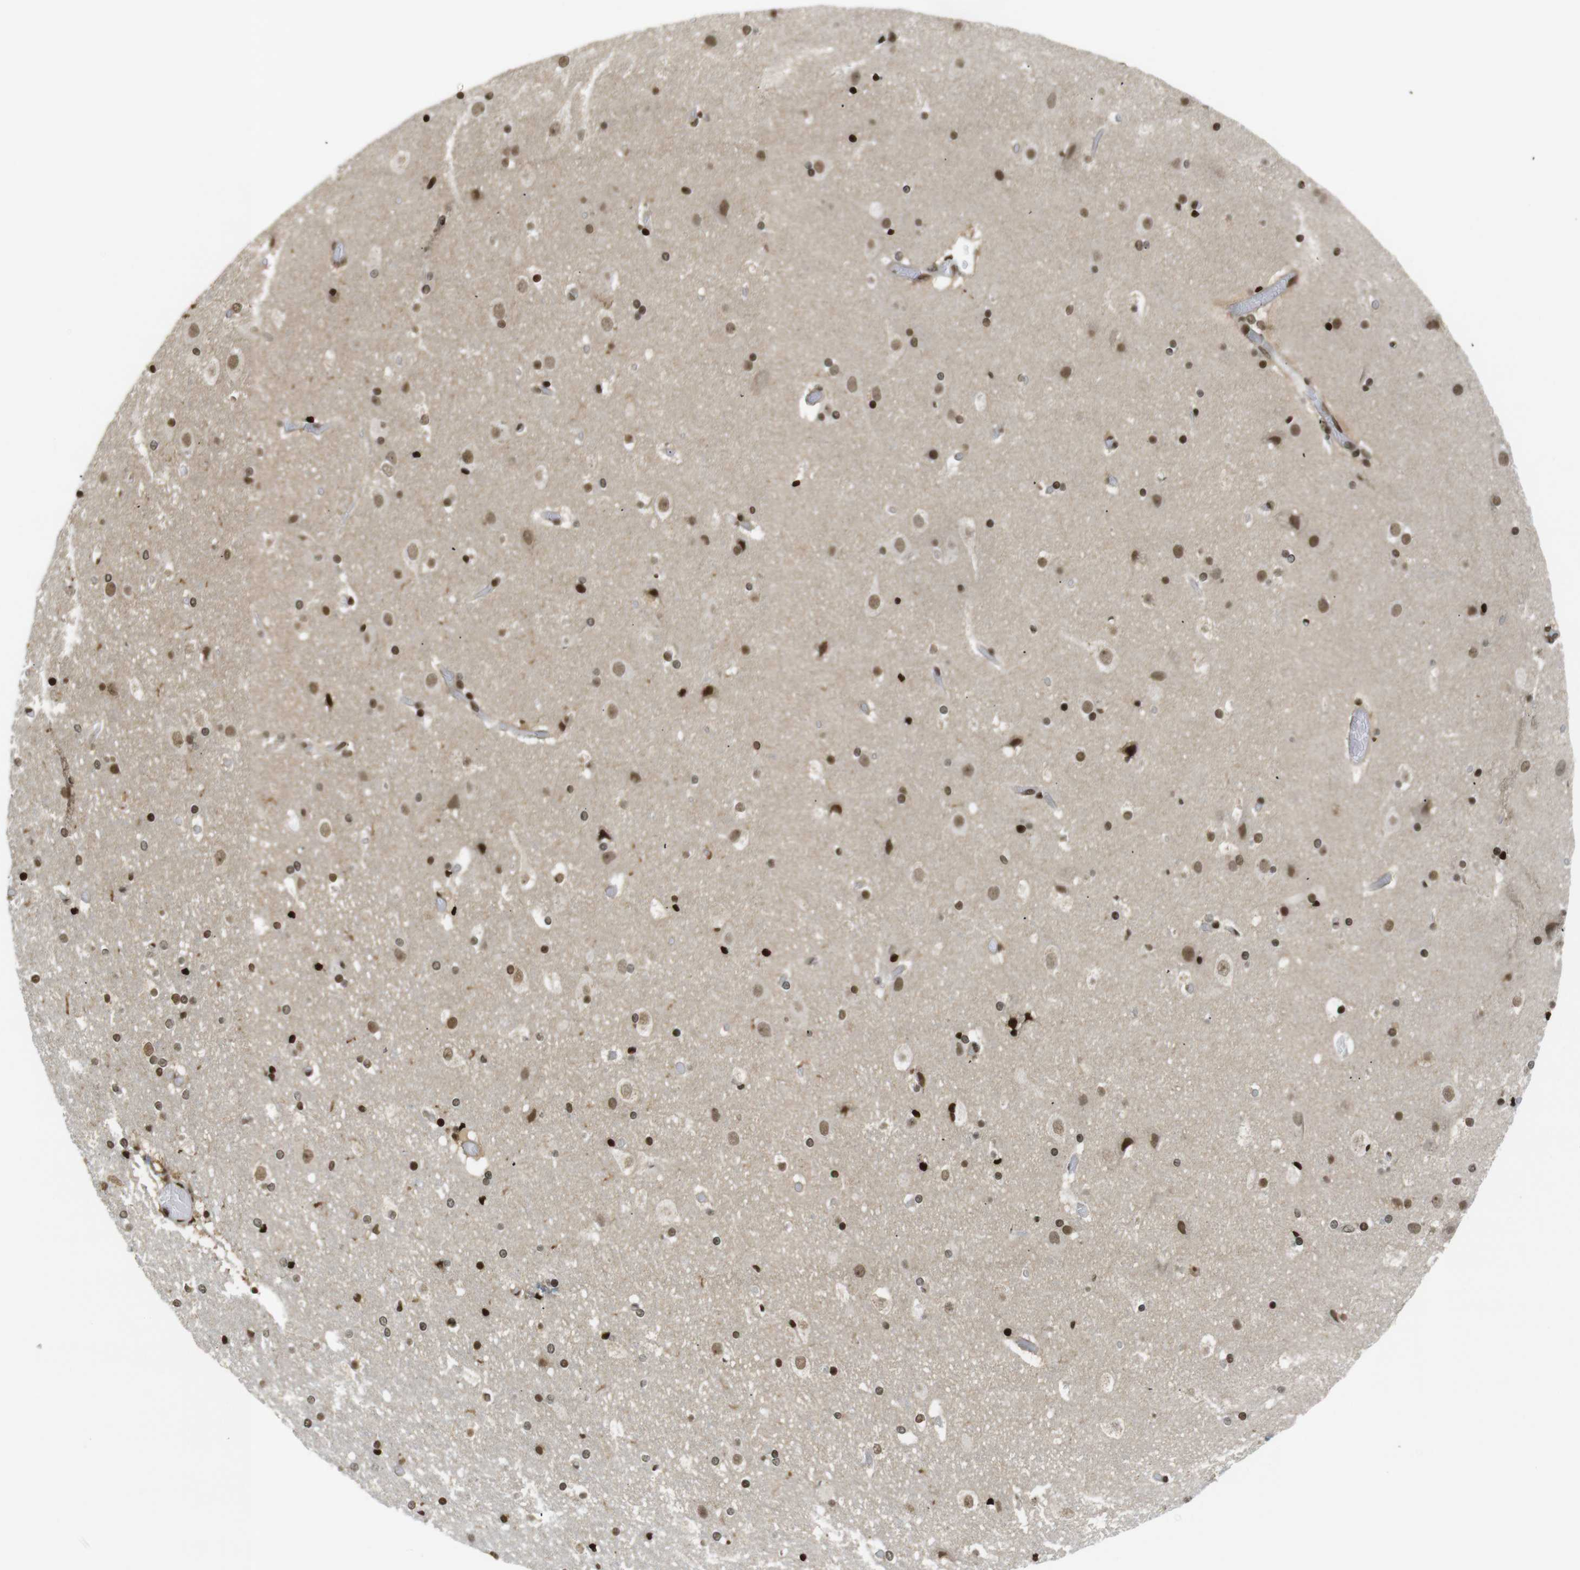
{"staining": {"intensity": "moderate", "quantity": ">75%", "location": "nuclear"}, "tissue": "cerebral cortex", "cell_type": "Endothelial cells", "image_type": "normal", "snomed": [{"axis": "morphology", "description": "Normal tissue, NOS"}, {"axis": "topography", "description": "Cerebral cortex"}], "caption": "A micrograph of cerebral cortex stained for a protein demonstrates moderate nuclear brown staining in endothelial cells. The protein of interest is stained brown, and the nuclei are stained in blue (DAB IHC with brightfield microscopy, high magnification).", "gene": "RUVBL2", "patient": {"sex": "male", "age": 57}}